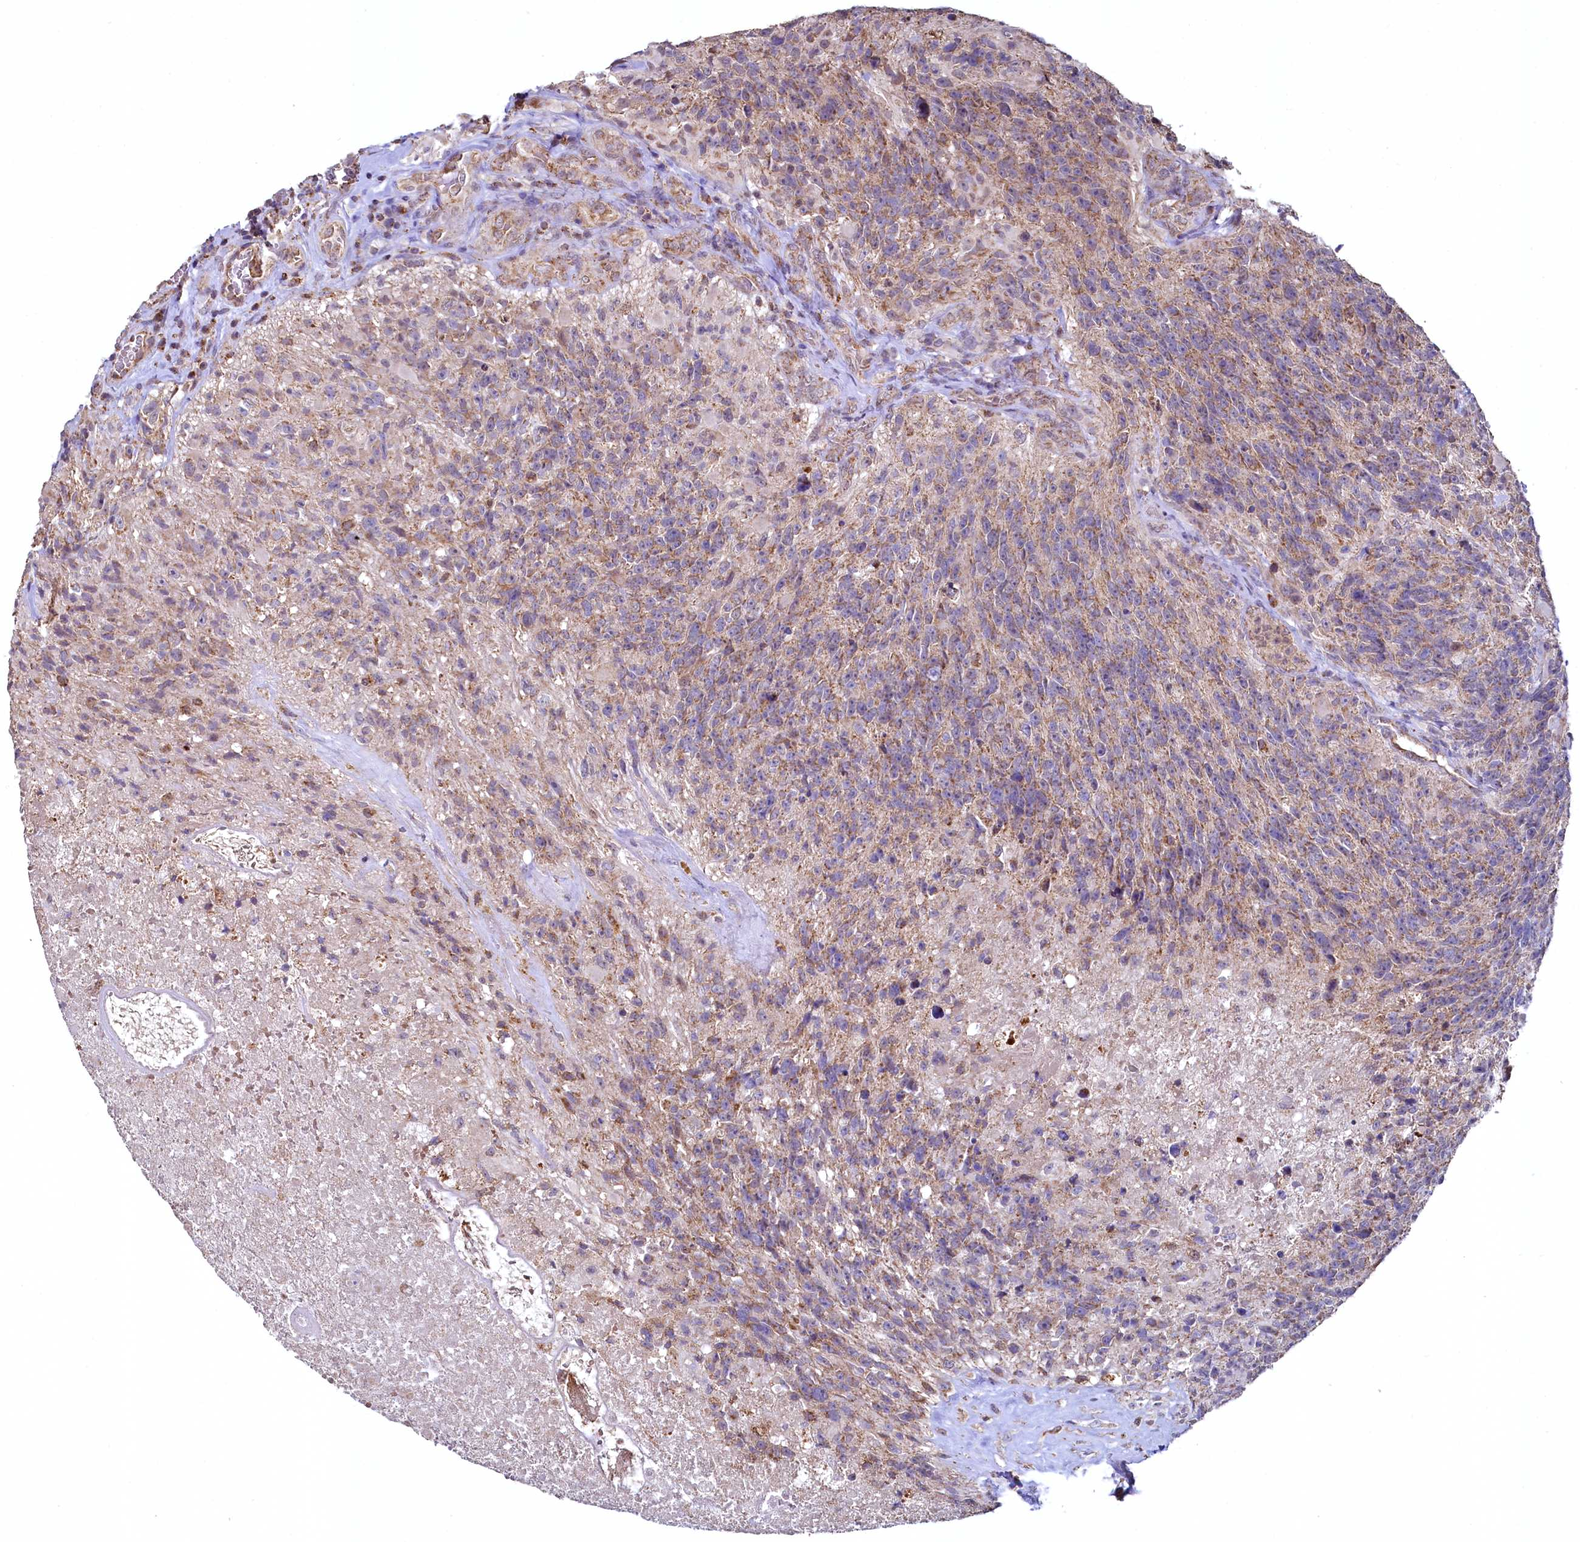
{"staining": {"intensity": "moderate", "quantity": "<25%", "location": "cytoplasmic/membranous"}, "tissue": "glioma", "cell_type": "Tumor cells", "image_type": "cancer", "snomed": [{"axis": "morphology", "description": "Glioma, malignant, High grade"}, {"axis": "topography", "description": "Brain"}], "caption": "IHC of human malignant glioma (high-grade) displays low levels of moderate cytoplasmic/membranous expression in about <25% of tumor cells.", "gene": "METTL4", "patient": {"sex": "male", "age": 76}}